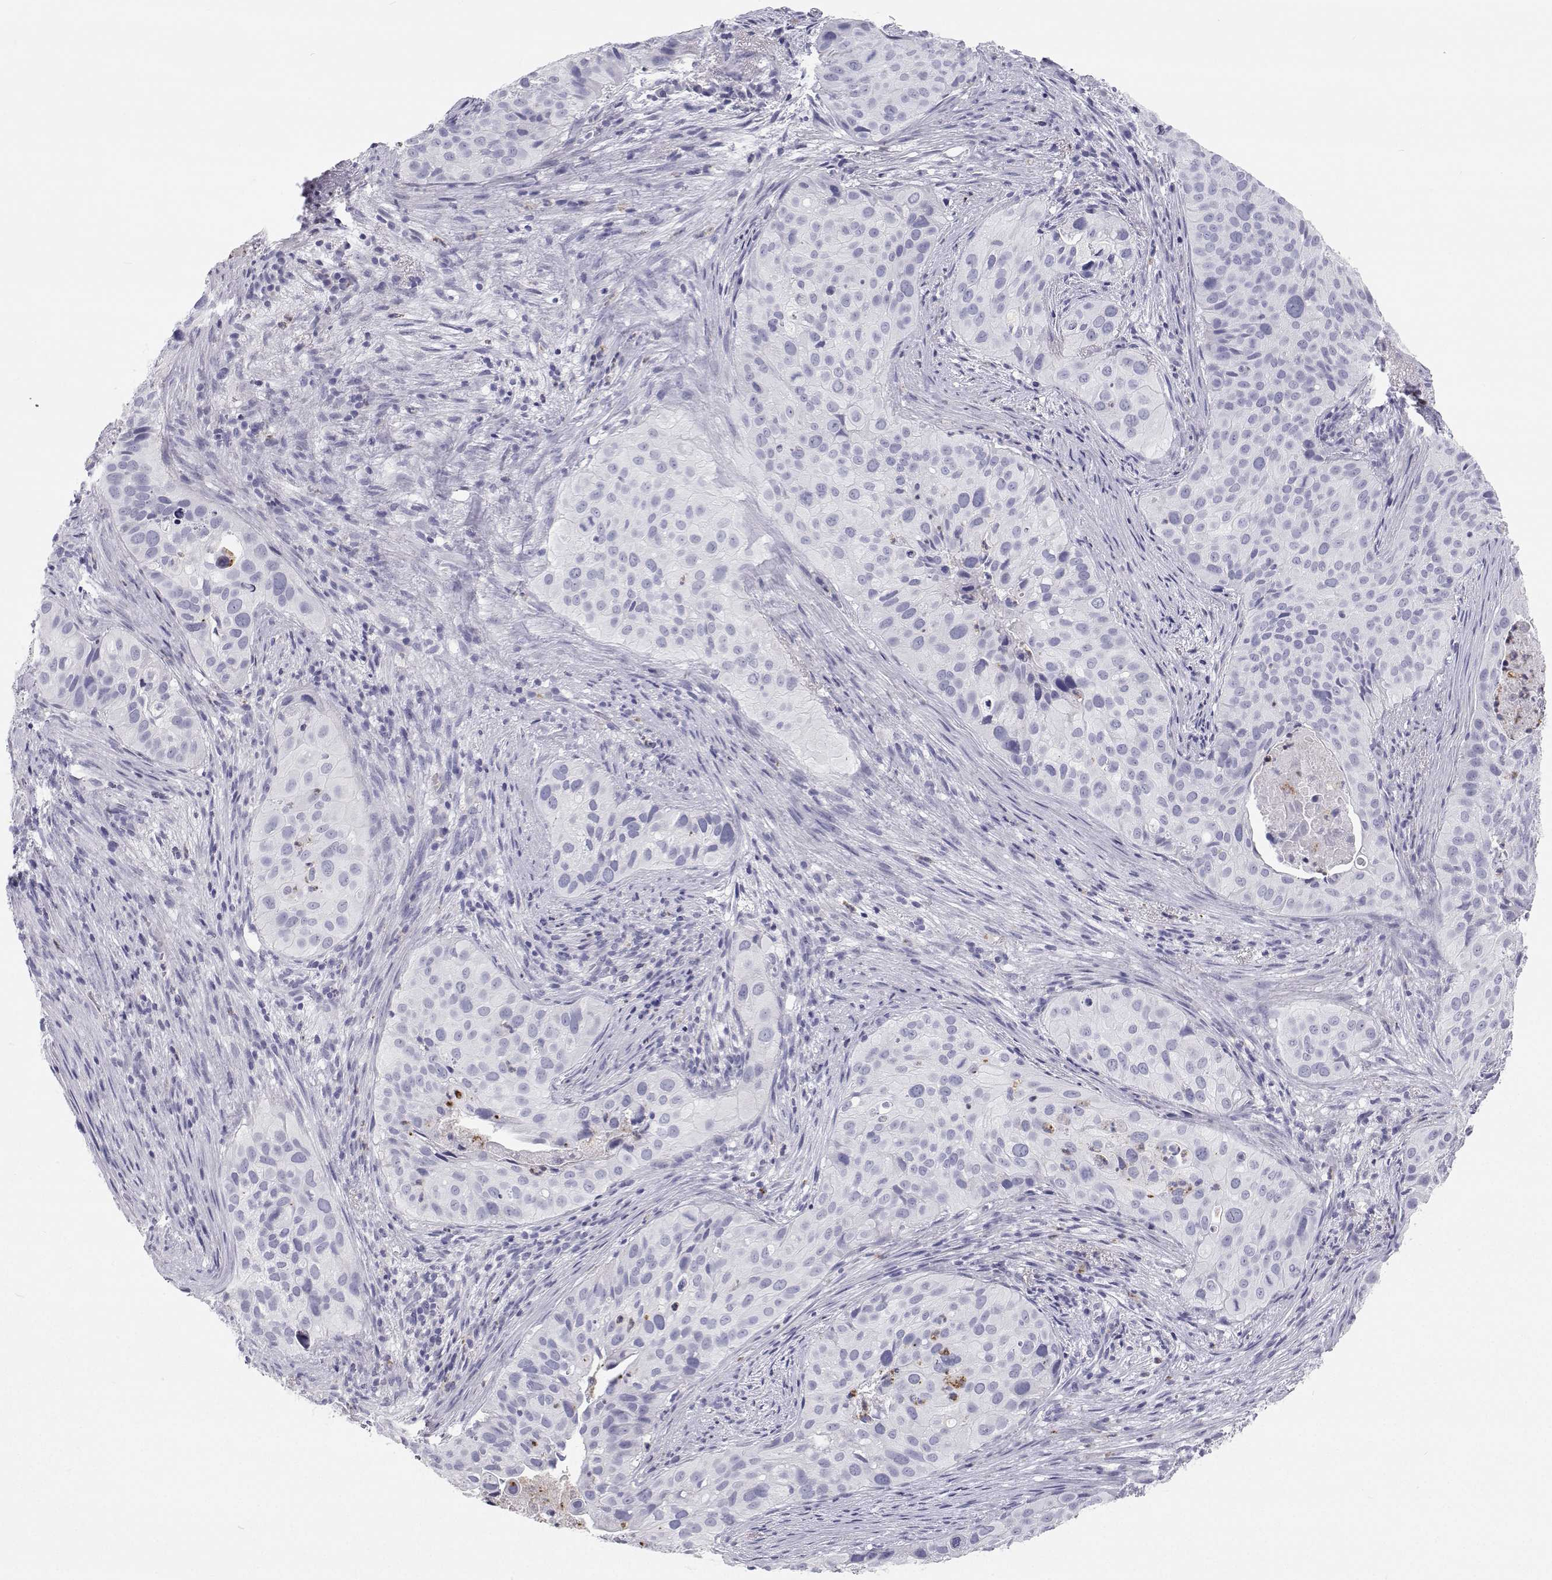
{"staining": {"intensity": "negative", "quantity": "none", "location": "none"}, "tissue": "cervical cancer", "cell_type": "Tumor cells", "image_type": "cancer", "snomed": [{"axis": "morphology", "description": "Squamous cell carcinoma, NOS"}, {"axis": "topography", "description": "Cervix"}], "caption": "The micrograph shows no significant positivity in tumor cells of cervical cancer. The staining is performed using DAB brown chromogen with nuclei counter-stained in using hematoxylin.", "gene": "SFTPB", "patient": {"sex": "female", "age": 38}}